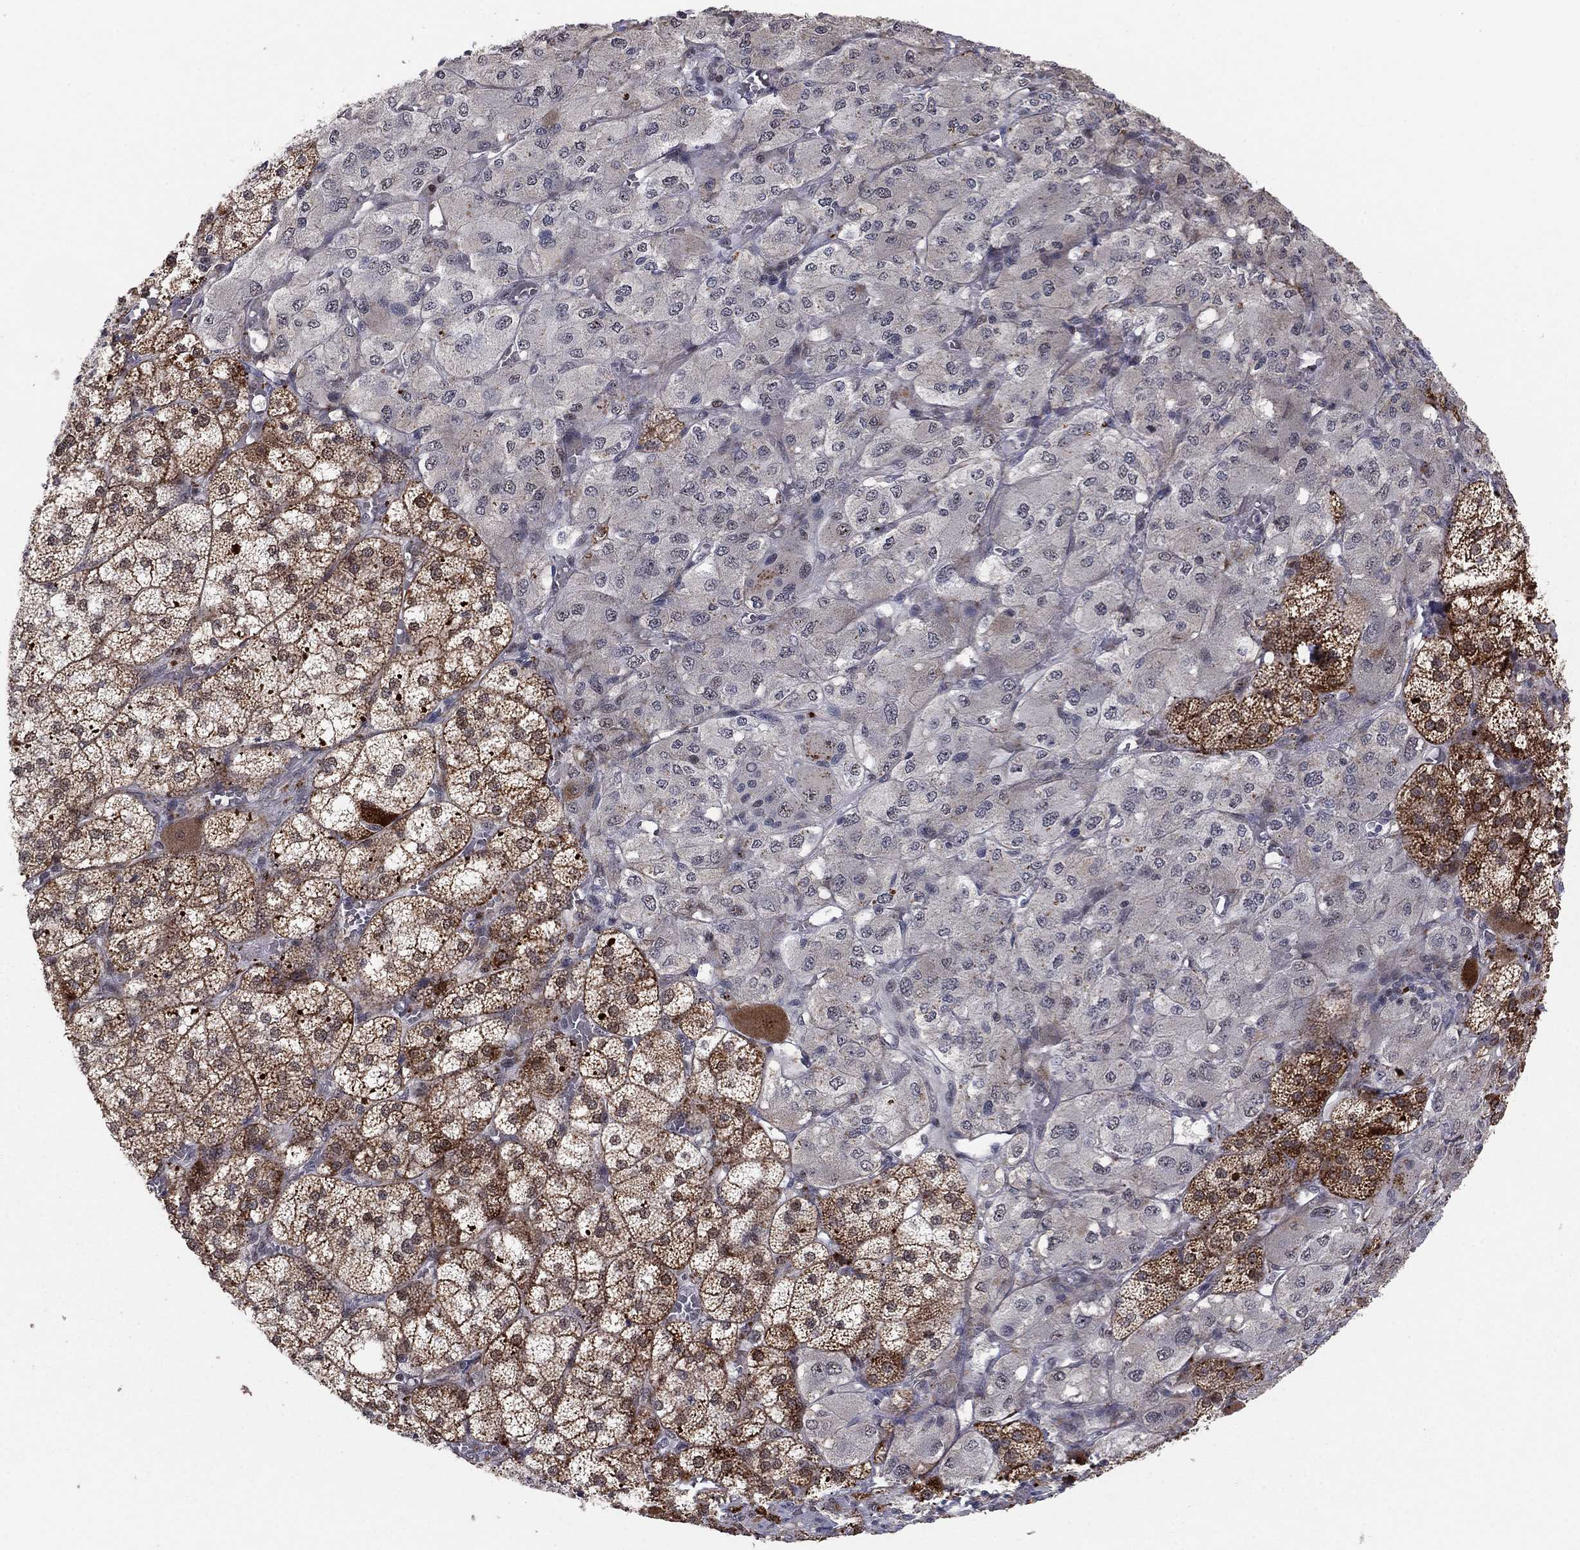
{"staining": {"intensity": "strong", "quantity": ">75%", "location": "cytoplasmic/membranous"}, "tissue": "adrenal gland", "cell_type": "Glandular cells", "image_type": "normal", "snomed": [{"axis": "morphology", "description": "Normal tissue, NOS"}, {"axis": "topography", "description": "Adrenal gland"}], "caption": "This micrograph displays immunohistochemistry (IHC) staining of unremarkable adrenal gland, with high strong cytoplasmic/membranous positivity in about >75% of glandular cells.", "gene": "ZNF395", "patient": {"sex": "female", "age": 60}}